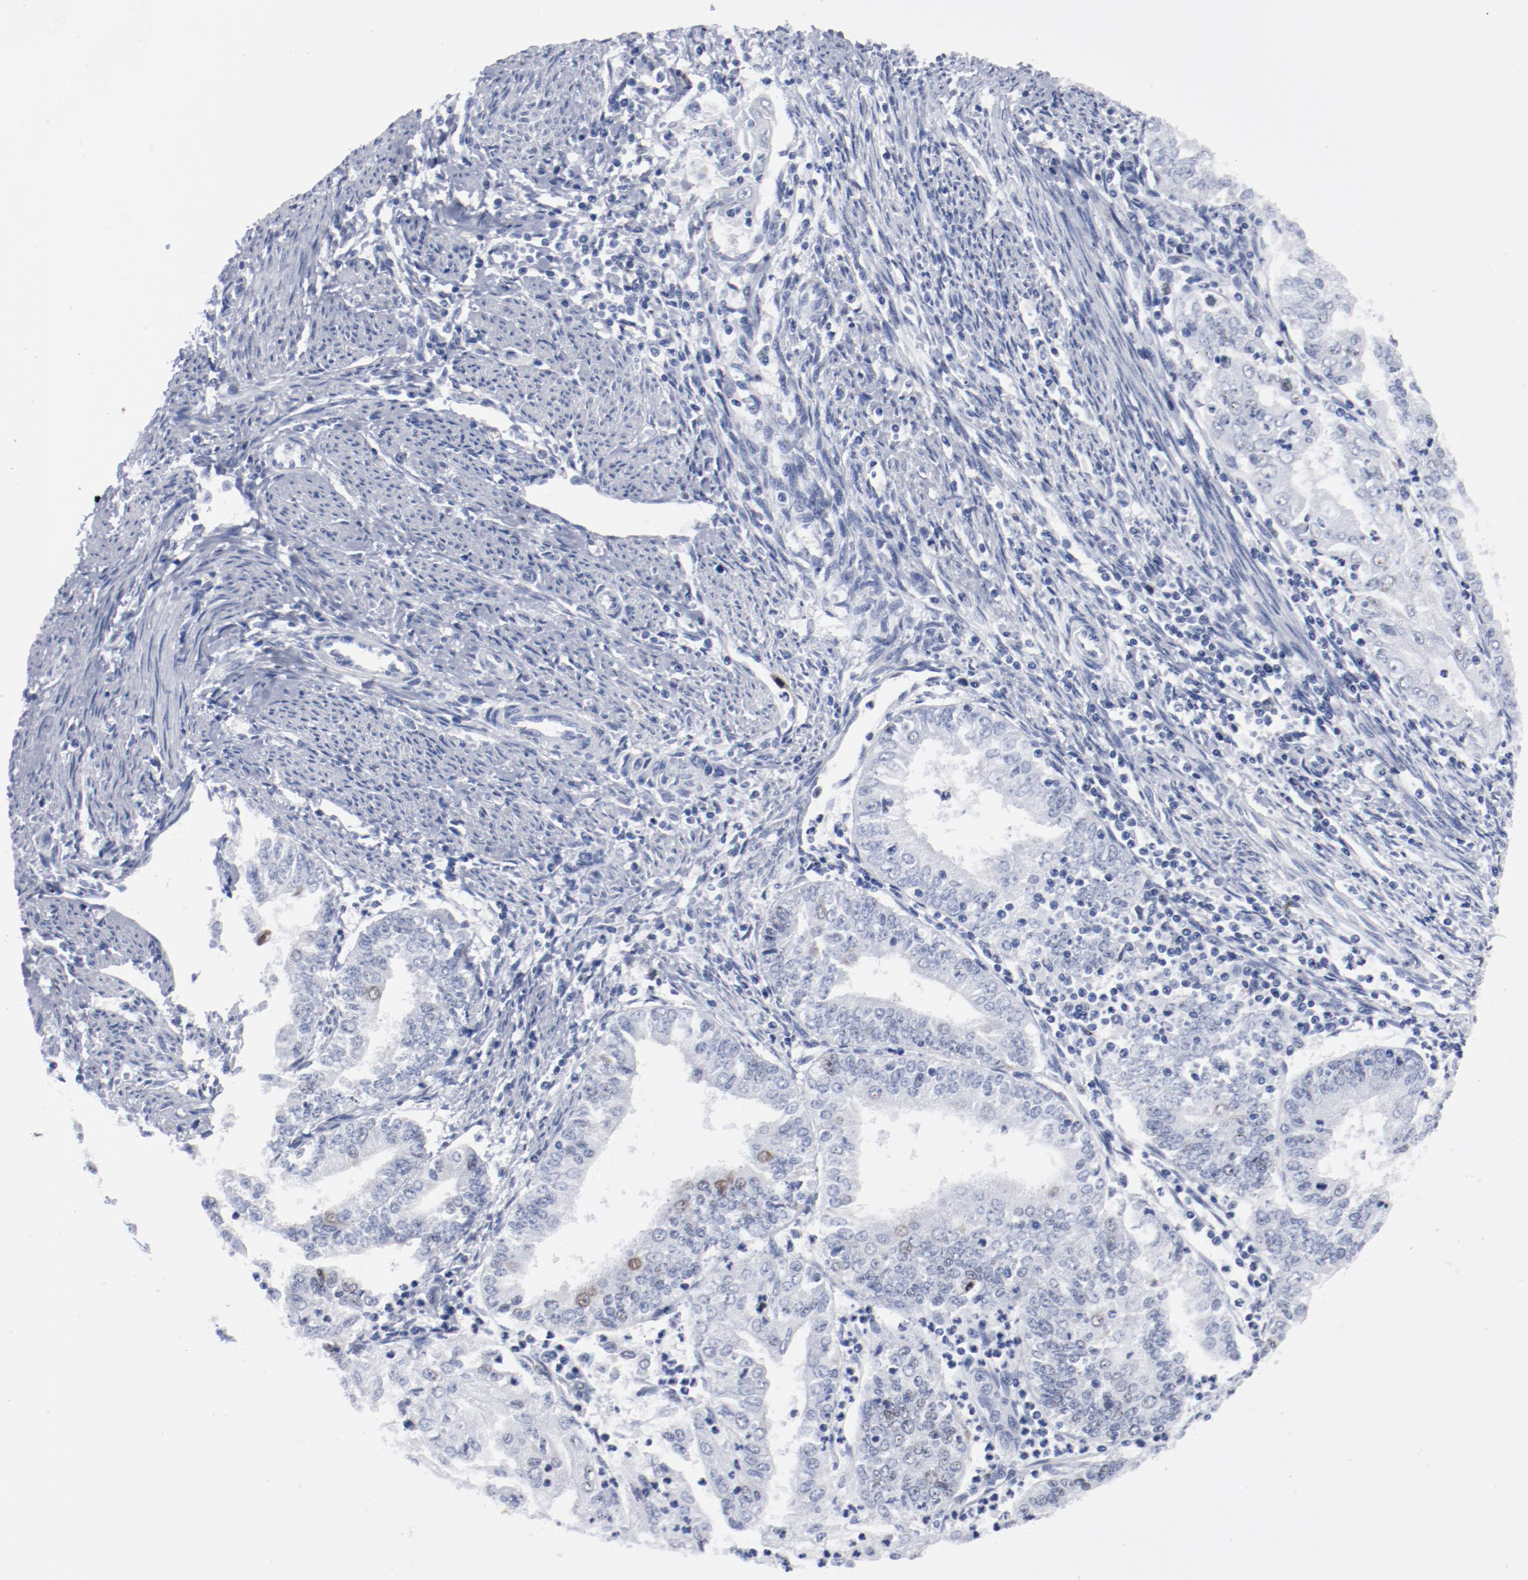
{"staining": {"intensity": "weak", "quantity": "<25%", "location": "cytoplasmic/membranous,nuclear"}, "tissue": "endometrial cancer", "cell_type": "Tumor cells", "image_type": "cancer", "snomed": [{"axis": "morphology", "description": "Adenocarcinoma, NOS"}, {"axis": "topography", "description": "Endometrium"}], "caption": "Micrograph shows no protein positivity in tumor cells of endometrial cancer (adenocarcinoma) tissue. (DAB IHC, high magnification).", "gene": "CDC20", "patient": {"sex": "female", "age": 75}}